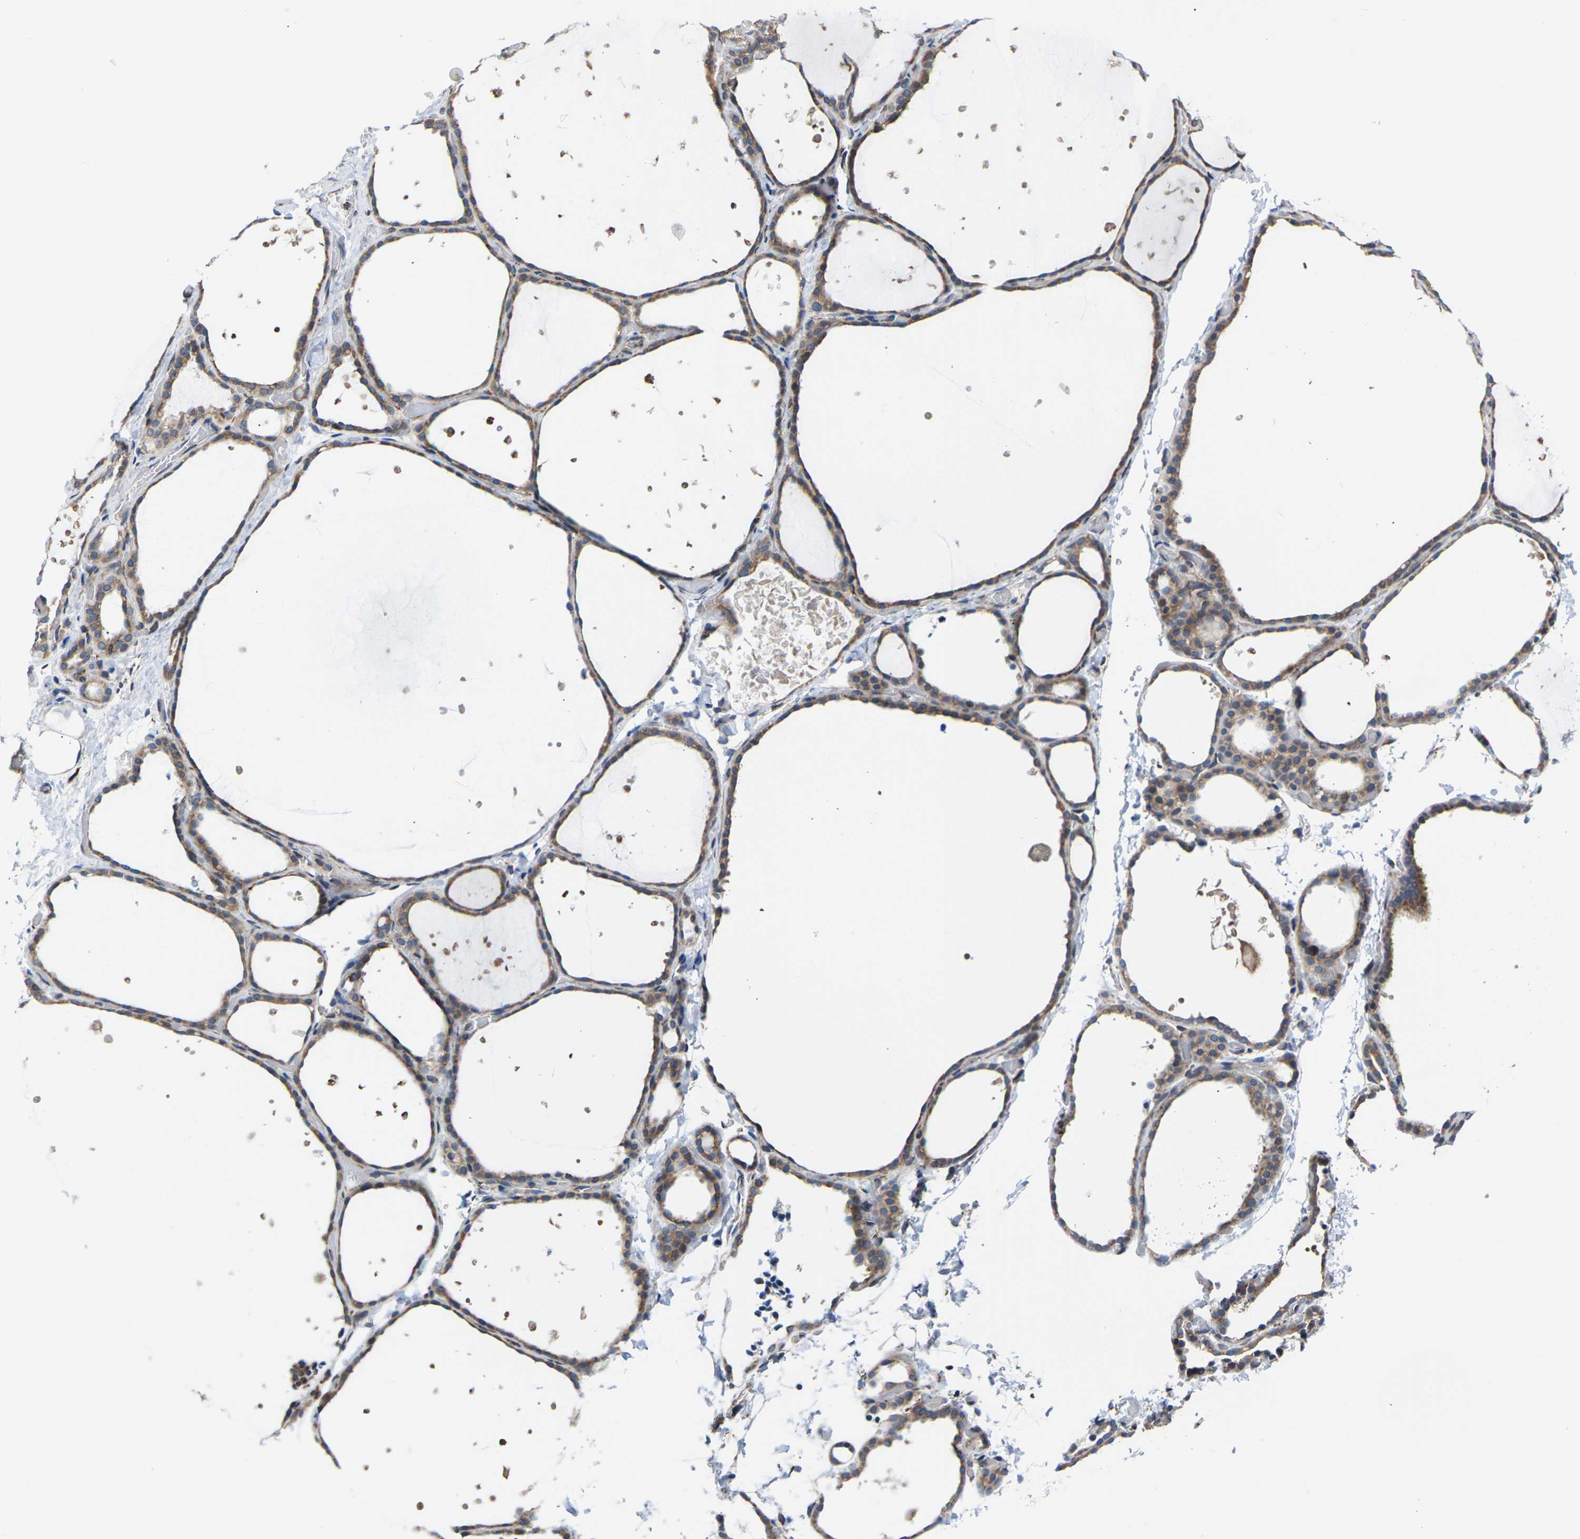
{"staining": {"intensity": "moderate", "quantity": ">75%", "location": "cytoplasmic/membranous"}, "tissue": "thyroid gland", "cell_type": "Glandular cells", "image_type": "normal", "snomed": [{"axis": "morphology", "description": "Normal tissue, NOS"}, {"axis": "topography", "description": "Thyroid gland"}], "caption": "Immunohistochemistry (IHC) (DAB) staining of normal human thyroid gland displays moderate cytoplasmic/membranous protein expression in about >75% of glandular cells.", "gene": "PDZK1IP1", "patient": {"sex": "female", "age": 44}}